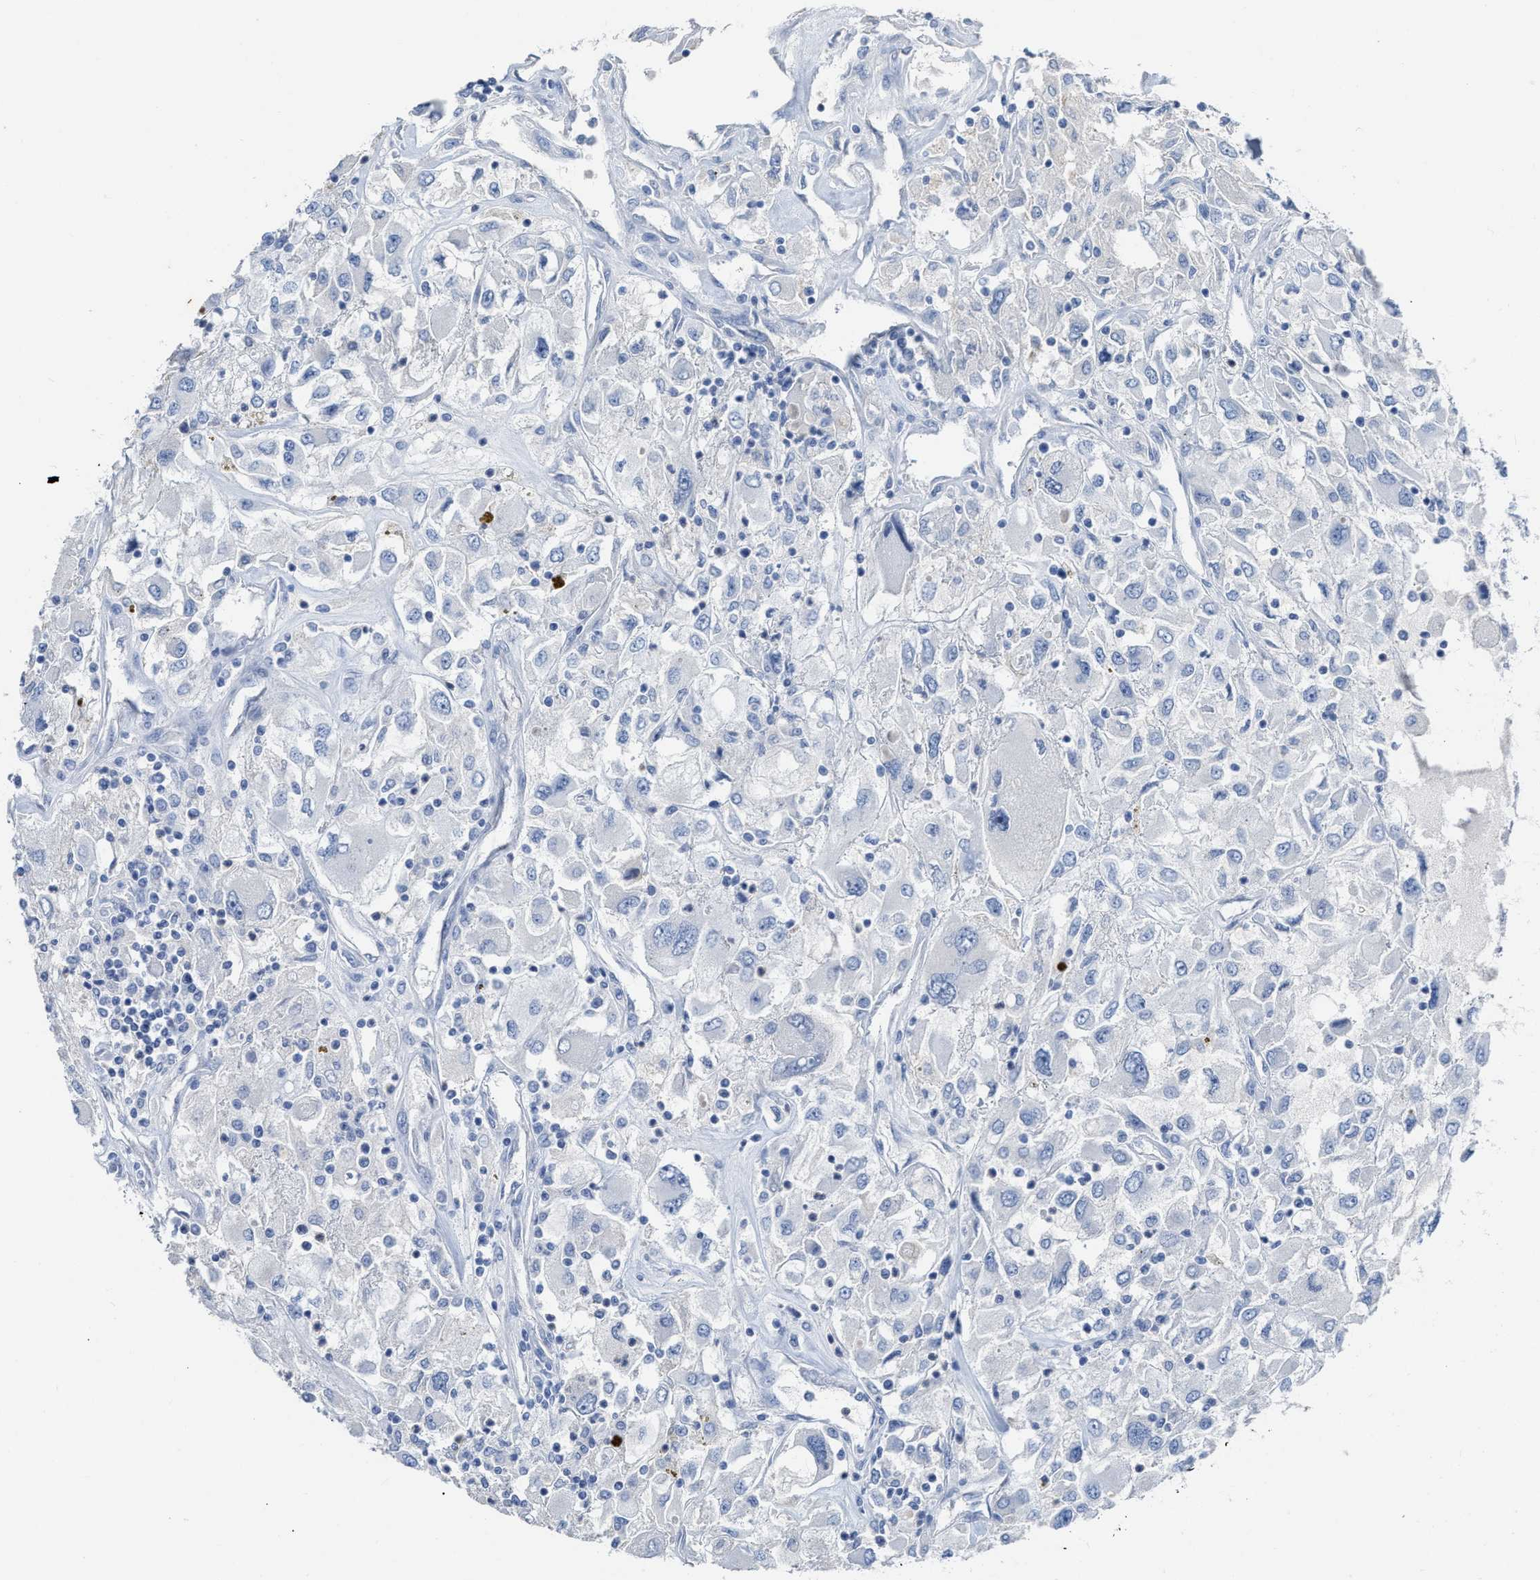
{"staining": {"intensity": "negative", "quantity": "none", "location": "none"}, "tissue": "renal cancer", "cell_type": "Tumor cells", "image_type": "cancer", "snomed": [{"axis": "morphology", "description": "Adenocarcinoma, NOS"}, {"axis": "topography", "description": "Kidney"}], "caption": "Micrograph shows no protein staining in tumor cells of renal cancer (adenocarcinoma) tissue. The staining was performed using DAB to visualize the protein expression in brown, while the nuclei were stained in blue with hematoxylin (Magnification: 20x).", "gene": "CEACAM5", "patient": {"sex": "female", "age": 52}}